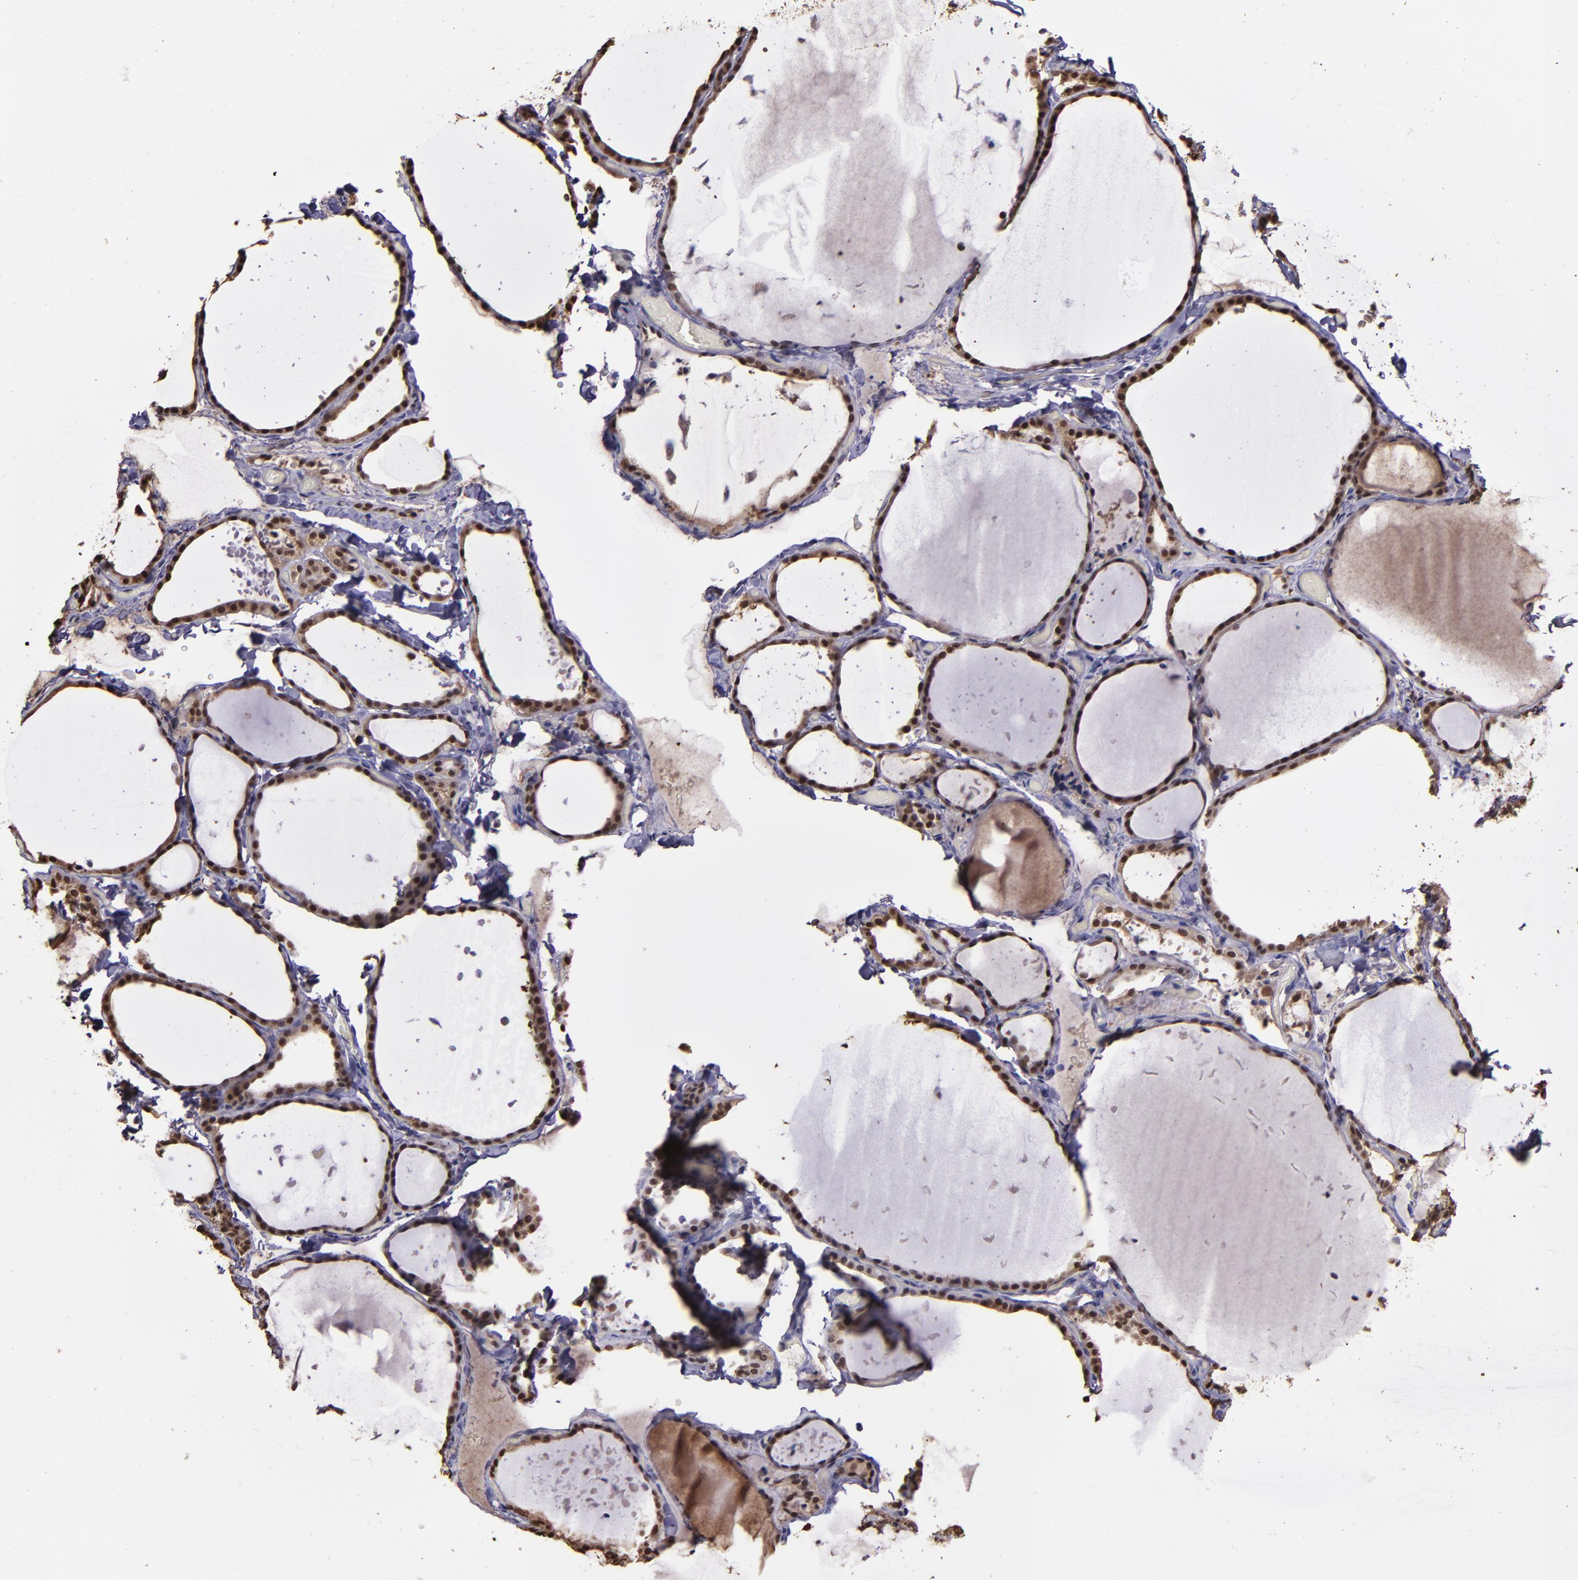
{"staining": {"intensity": "moderate", "quantity": ">75%", "location": "cytoplasmic/membranous,nuclear"}, "tissue": "thyroid gland", "cell_type": "Glandular cells", "image_type": "normal", "snomed": [{"axis": "morphology", "description": "Normal tissue, NOS"}, {"axis": "topography", "description": "Thyroid gland"}], "caption": "A brown stain labels moderate cytoplasmic/membranous,nuclear expression of a protein in glandular cells of normal thyroid gland.", "gene": "SERPINF2", "patient": {"sex": "female", "age": 22}}